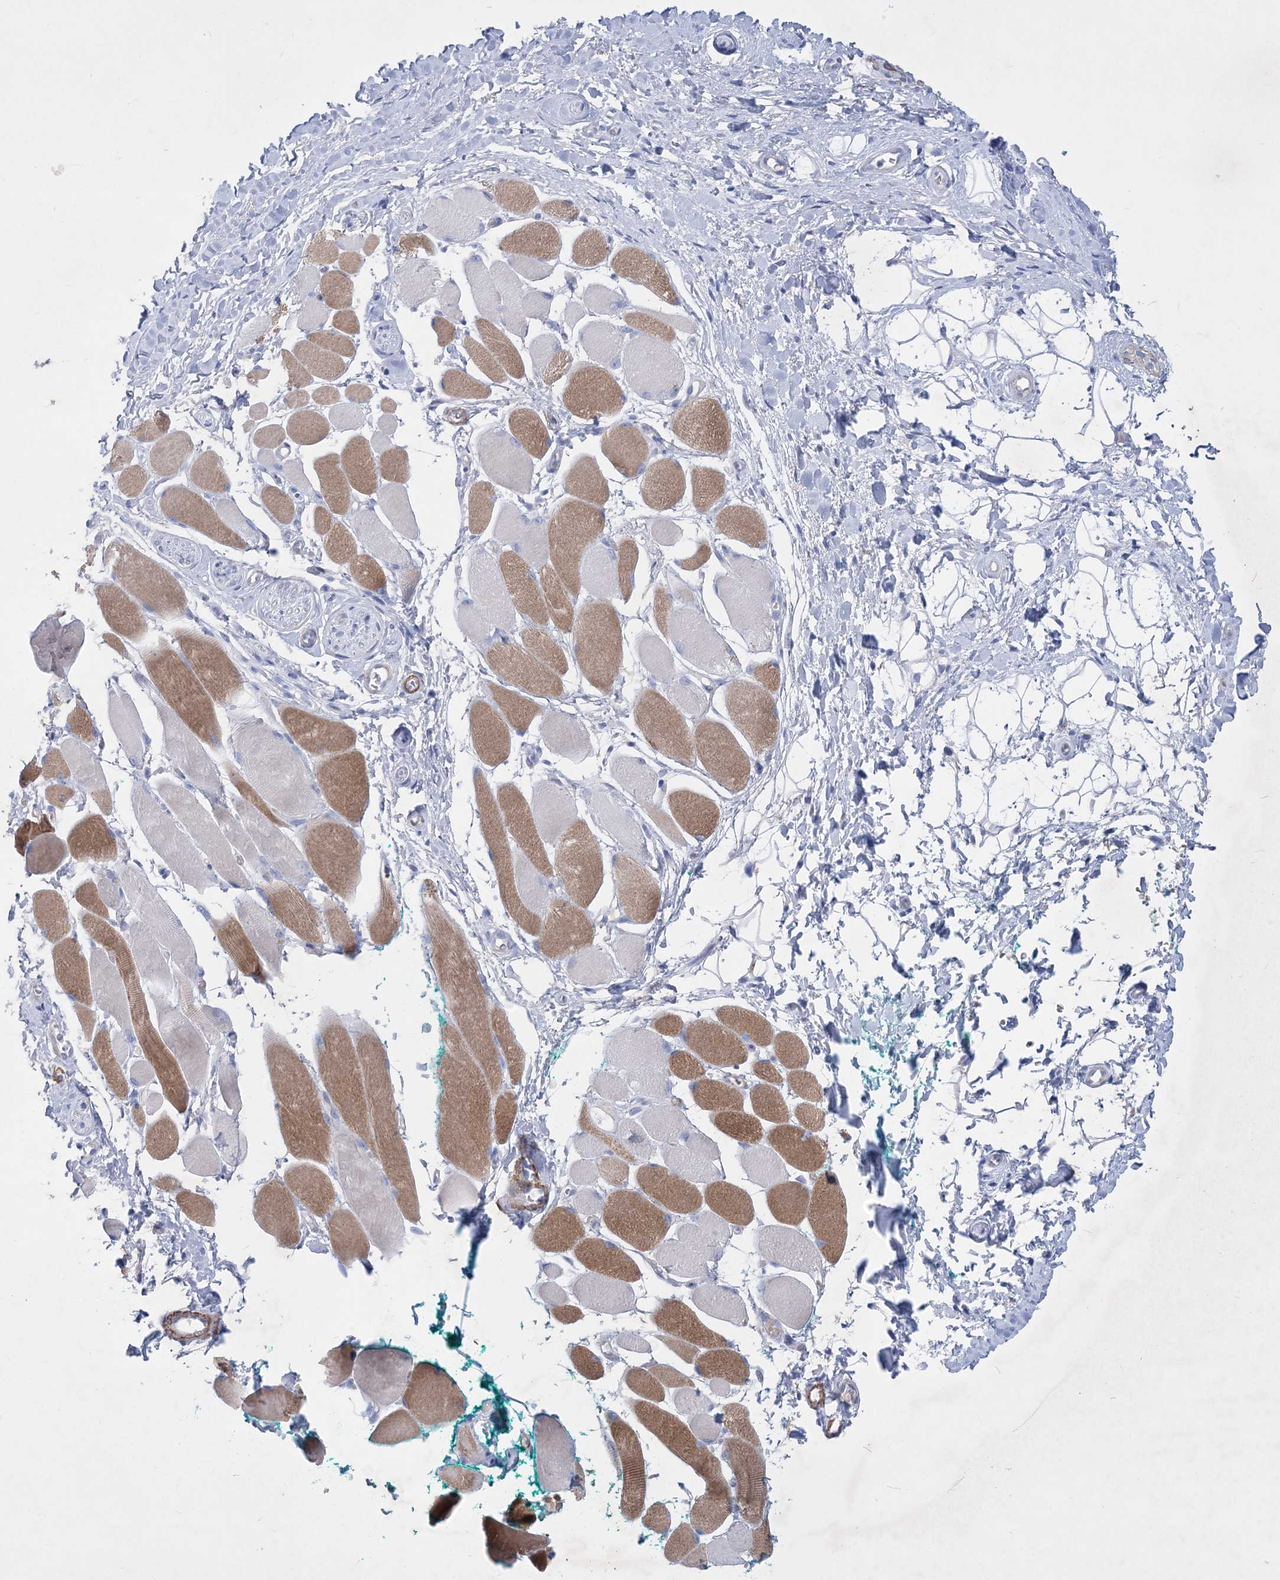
{"staining": {"intensity": "negative", "quantity": "none", "location": "none"}, "tissue": "skin cancer", "cell_type": "Tumor cells", "image_type": "cancer", "snomed": [{"axis": "morphology", "description": "Basal cell carcinoma"}, {"axis": "topography", "description": "Skin"}], "caption": "DAB immunohistochemical staining of human skin cancer displays no significant staining in tumor cells.", "gene": "WDR74", "patient": {"sex": "male", "age": 62}}